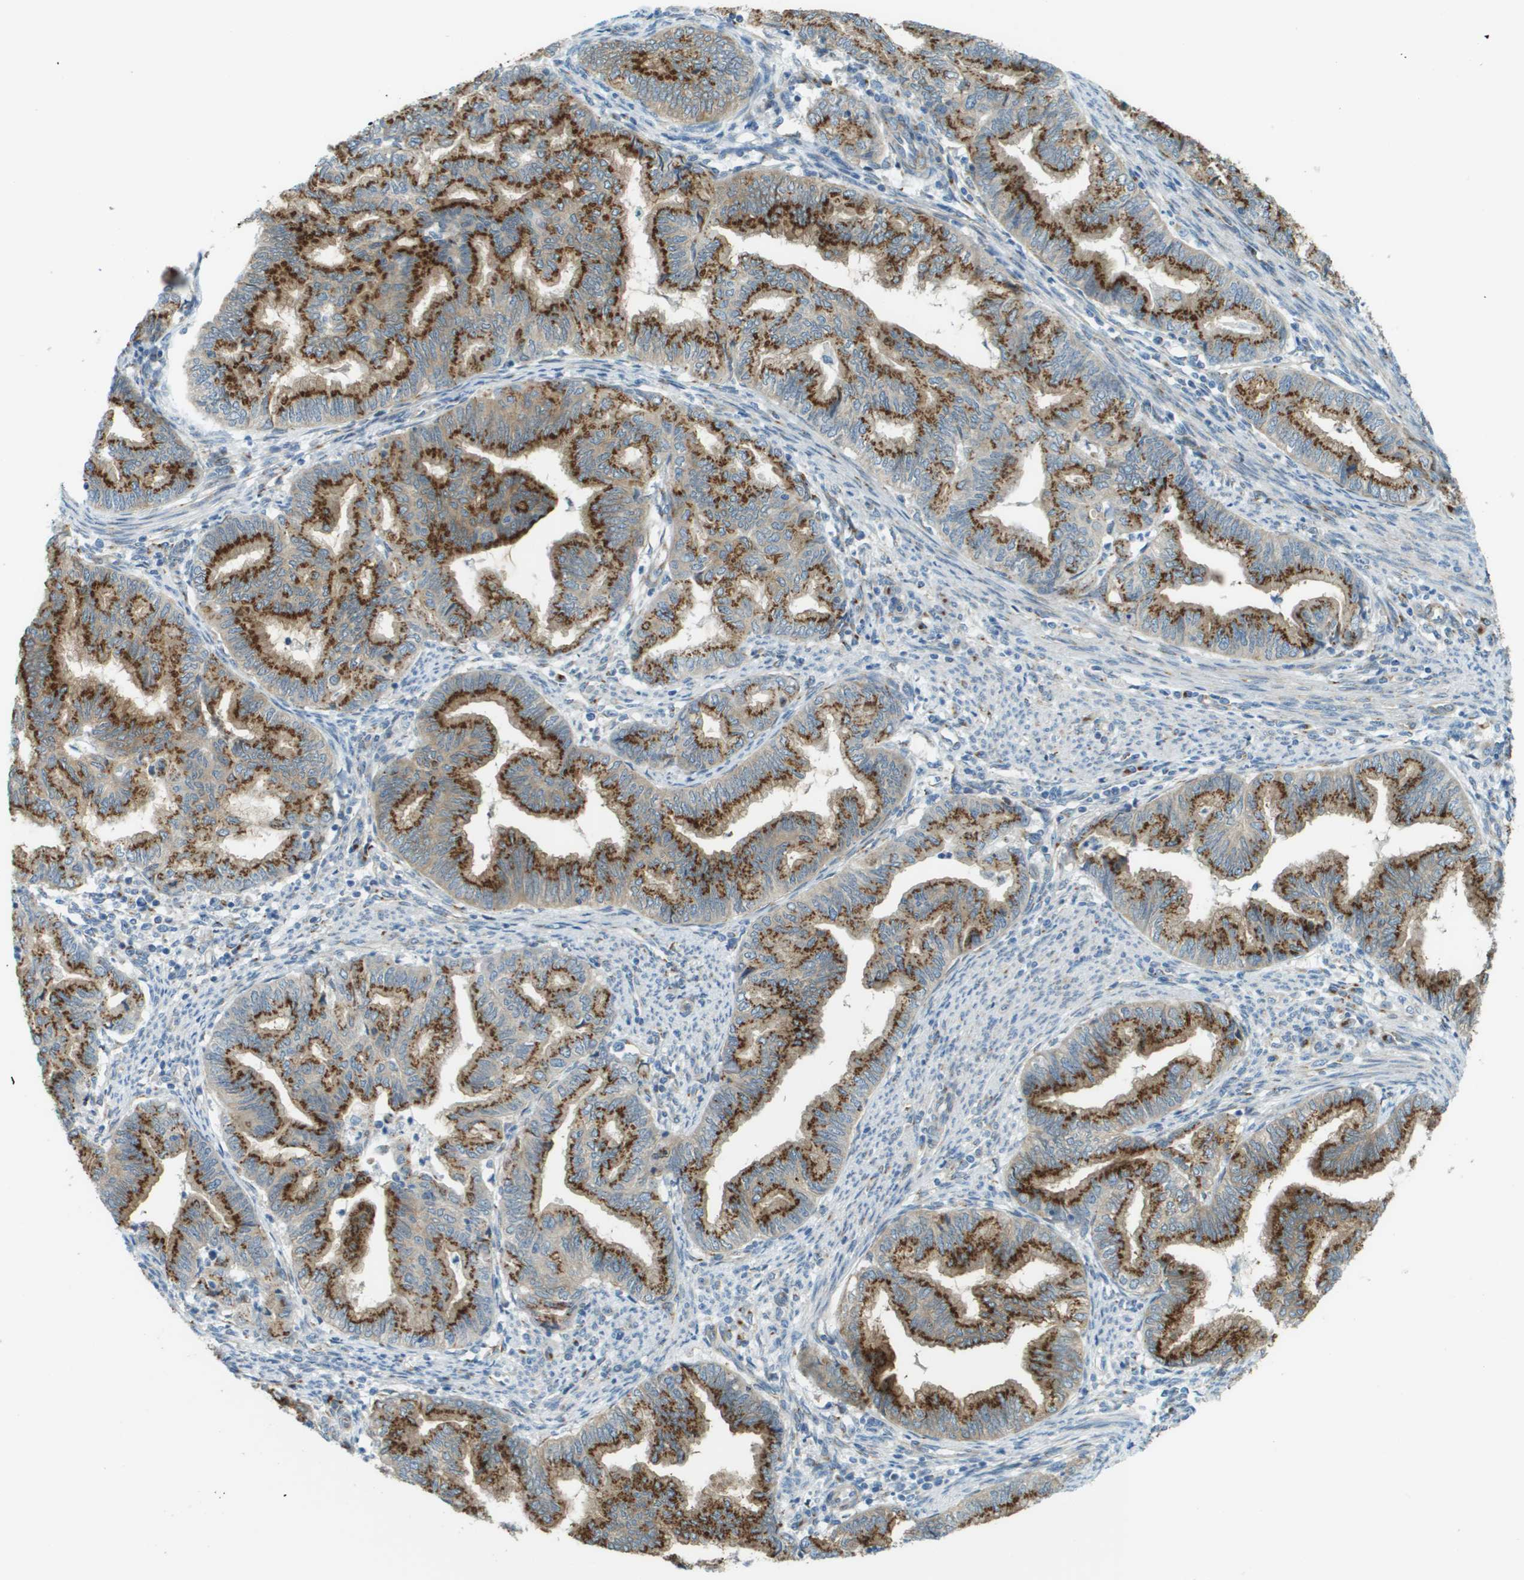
{"staining": {"intensity": "strong", "quantity": ">75%", "location": "cytoplasmic/membranous"}, "tissue": "endometrial cancer", "cell_type": "Tumor cells", "image_type": "cancer", "snomed": [{"axis": "morphology", "description": "Adenocarcinoma, NOS"}, {"axis": "topography", "description": "Endometrium"}], "caption": "This micrograph shows IHC staining of human endometrial cancer, with high strong cytoplasmic/membranous positivity in about >75% of tumor cells.", "gene": "ACBD3", "patient": {"sex": "female", "age": 79}}